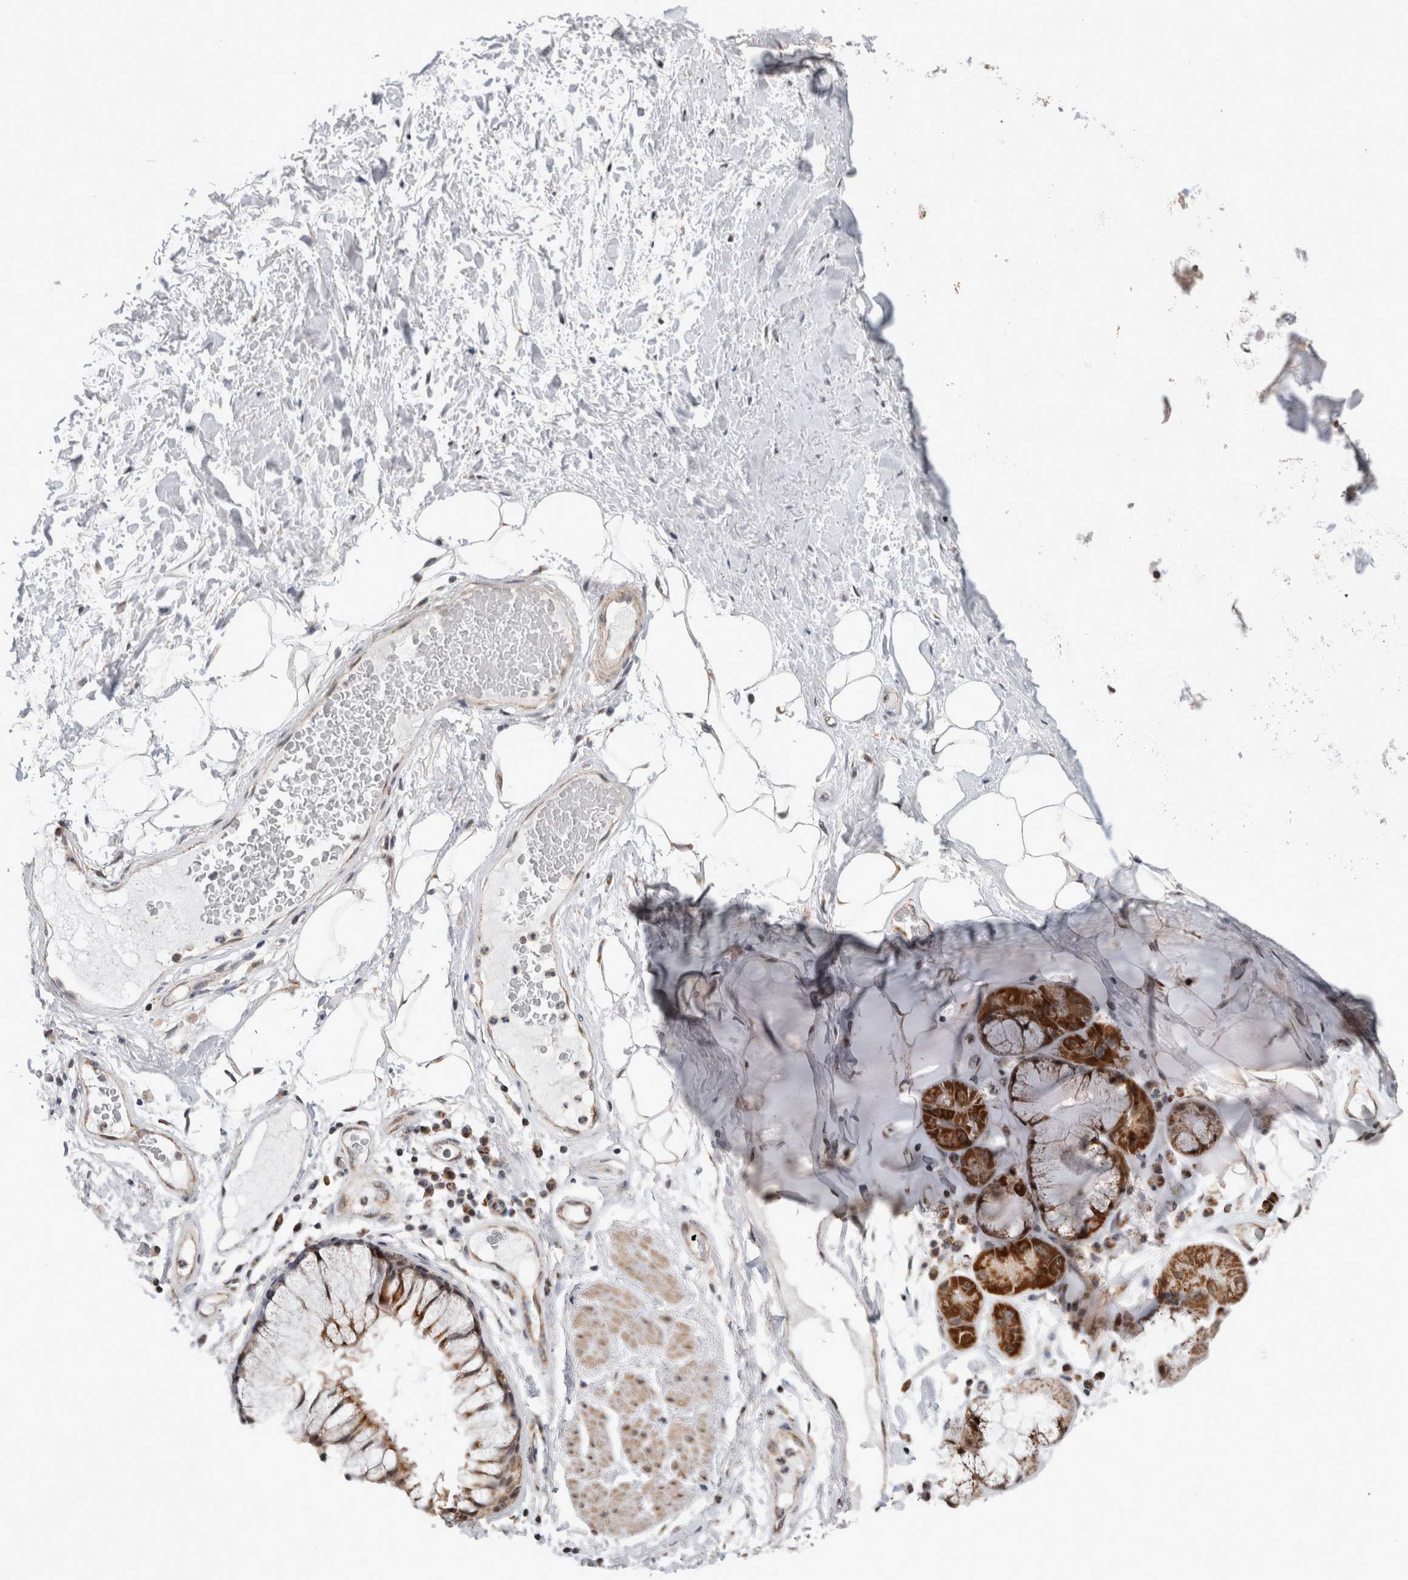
{"staining": {"intensity": "weak", "quantity": "25%-75%", "location": "cytoplasmic/membranous"}, "tissue": "adipose tissue", "cell_type": "Adipocytes", "image_type": "normal", "snomed": [{"axis": "morphology", "description": "Normal tissue, NOS"}, {"axis": "topography", "description": "Bronchus"}], "caption": "Approximately 25%-75% of adipocytes in normal adipose tissue demonstrate weak cytoplasmic/membranous protein expression as visualized by brown immunohistochemical staining.", "gene": "MRPL37", "patient": {"sex": "male", "age": 66}}